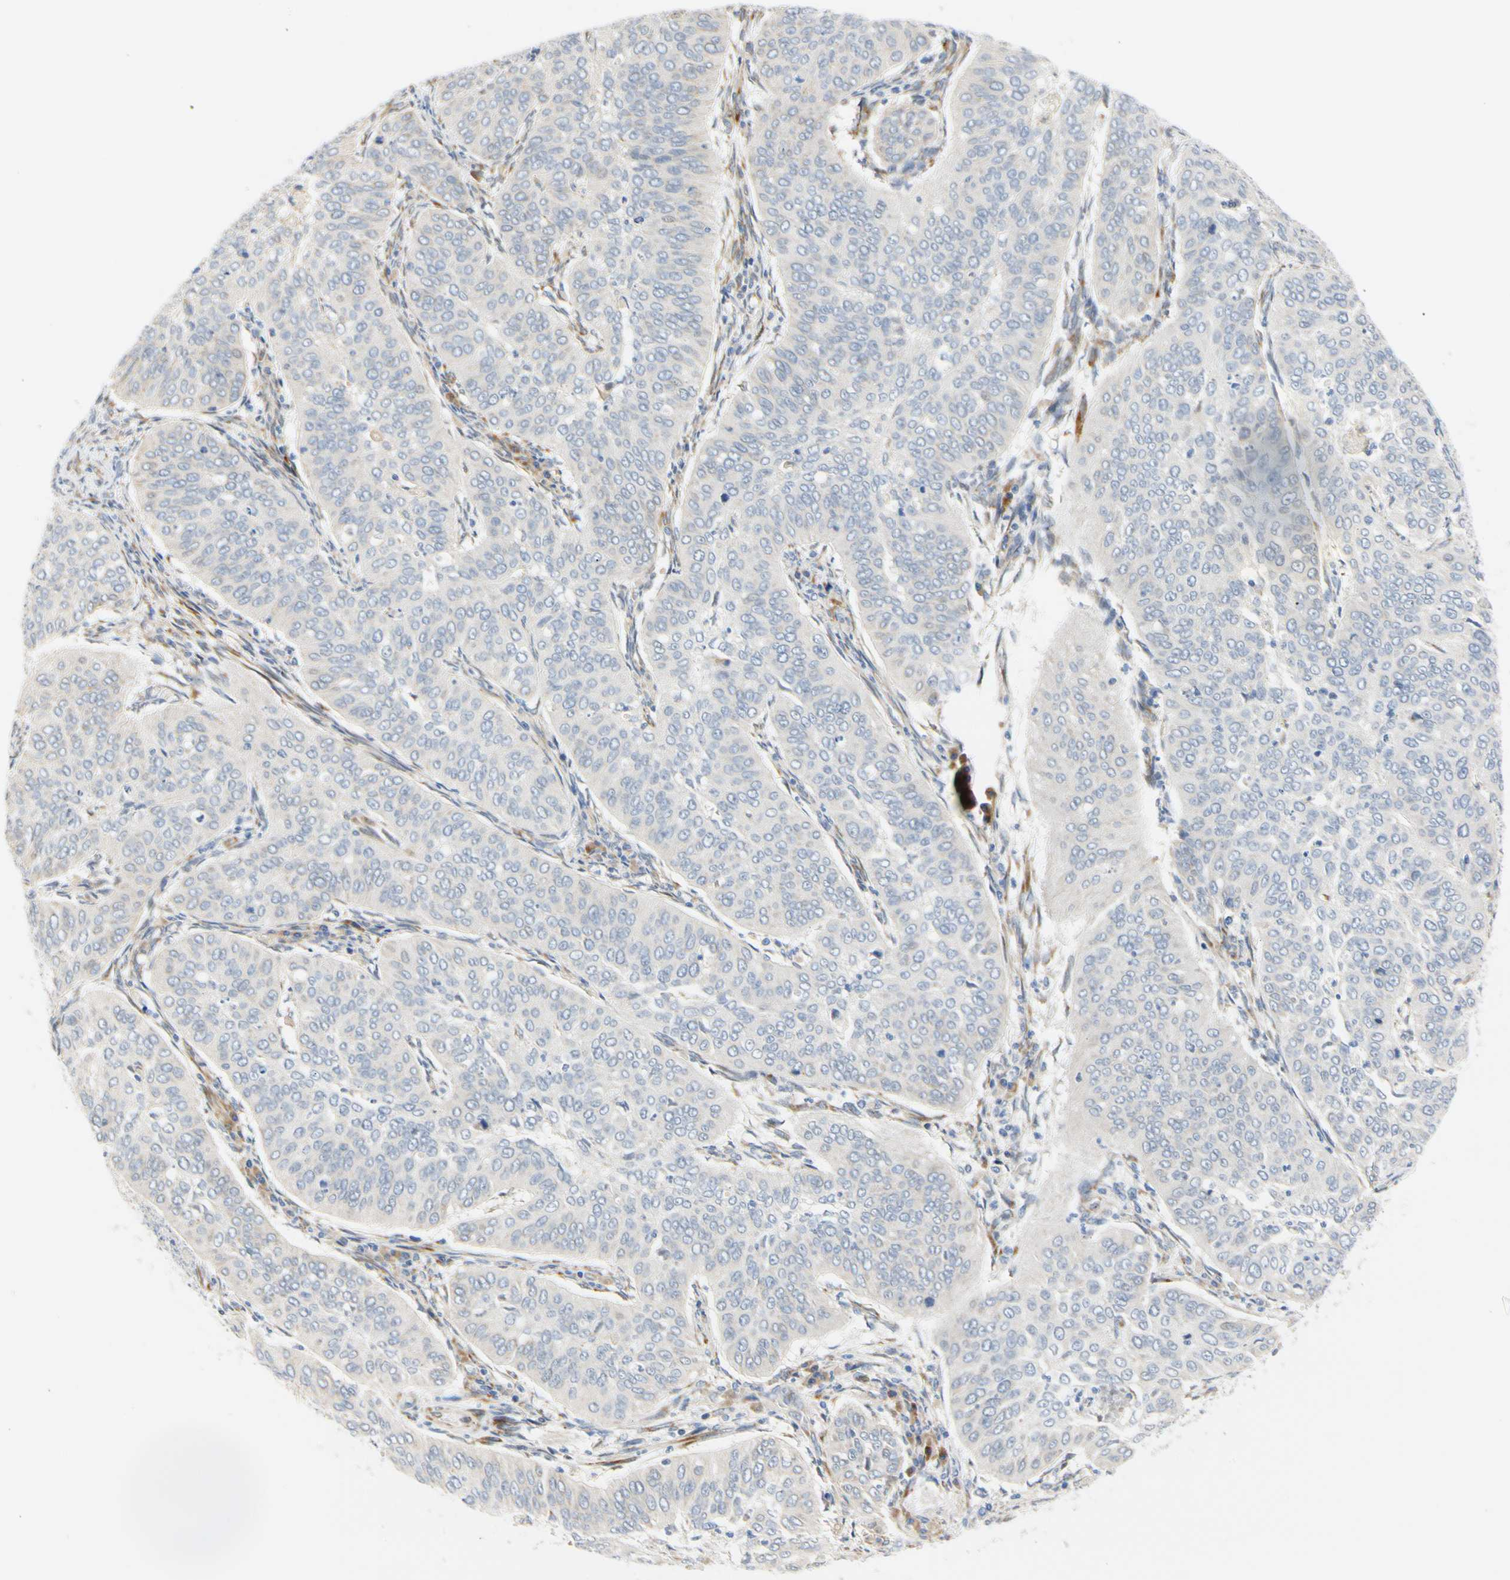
{"staining": {"intensity": "negative", "quantity": "none", "location": "none"}, "tissue": "cervical cancer", "cell_type": "Tumor cells", "image_type": "cancer", "snomed": [{"axis": "morphology", "description": "Normal tissue, NOS"}, {"axis": "morphology", "description": "Squamous cell carcinoma, NOS"}, {"axis": "topography", "description": "Cervix"}], "caption": "The image demonstrates no staining of tumor cells in cervical cancer.", "gene": "ZNF236", "patient": {"sex": "female", "age": 39}}